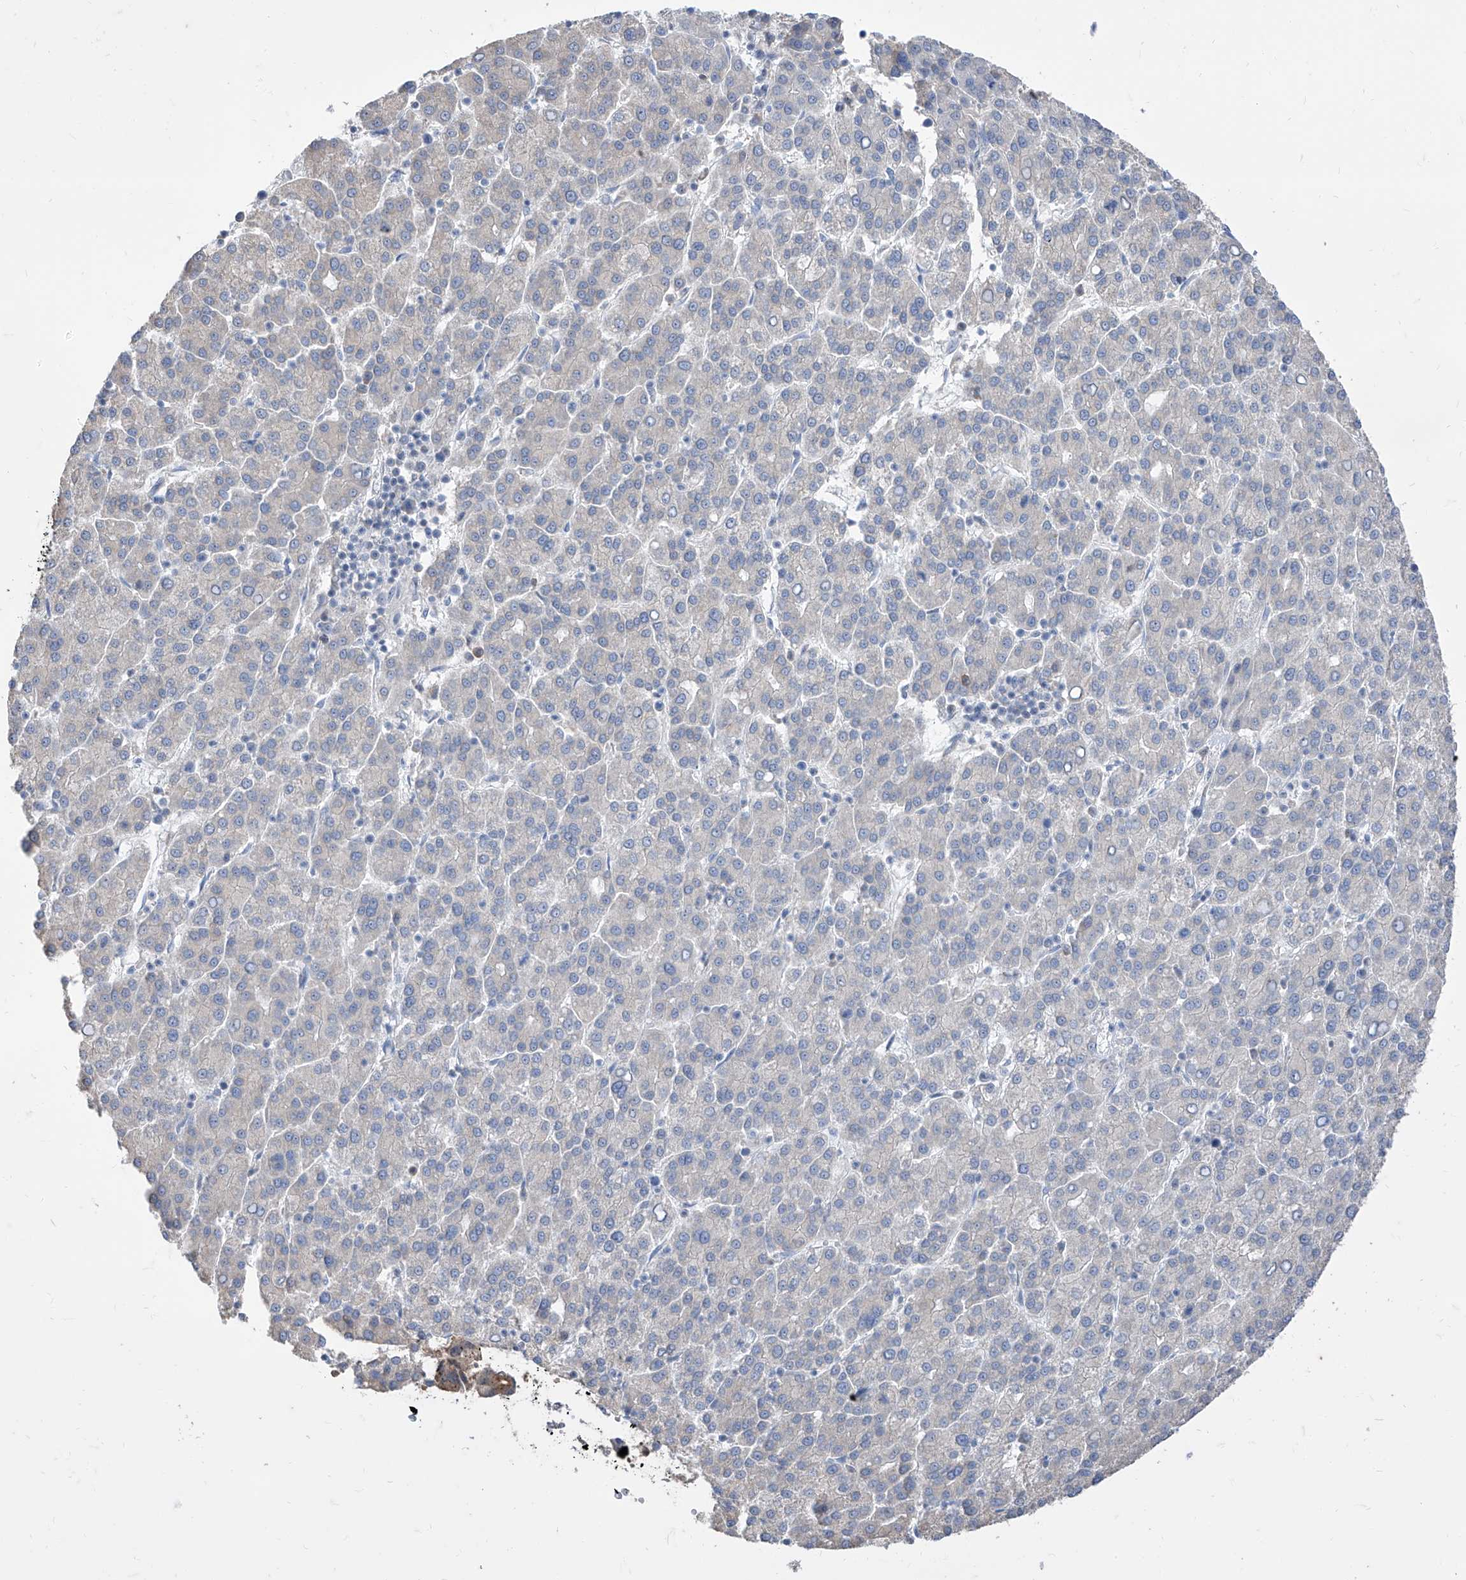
{"staining": {"intensity": "negative", "quantity": "none", "location": "none"}, "tissue": "liver cancer", "cell_type": "Tumor cells", "image_type": "cancer", "snomed": [{"axis": "morphology", "description": "Carcinoma, Hepatocellular, NOS"}, {"axis": "topography", "description": "Liver"}], "caption": "This photomicrograph is of liver hepatocellular carcinoma stained with immunohistochemistry (IHC) to label a protein in brown with the nuclei are counter-stained blue. There is no staining in tumor cells. (Immunohistochemistry (ihc), brightfield microscopy, high magnification).", "gene": "BROX", "patient": {"sex": "female", "age": 58}}